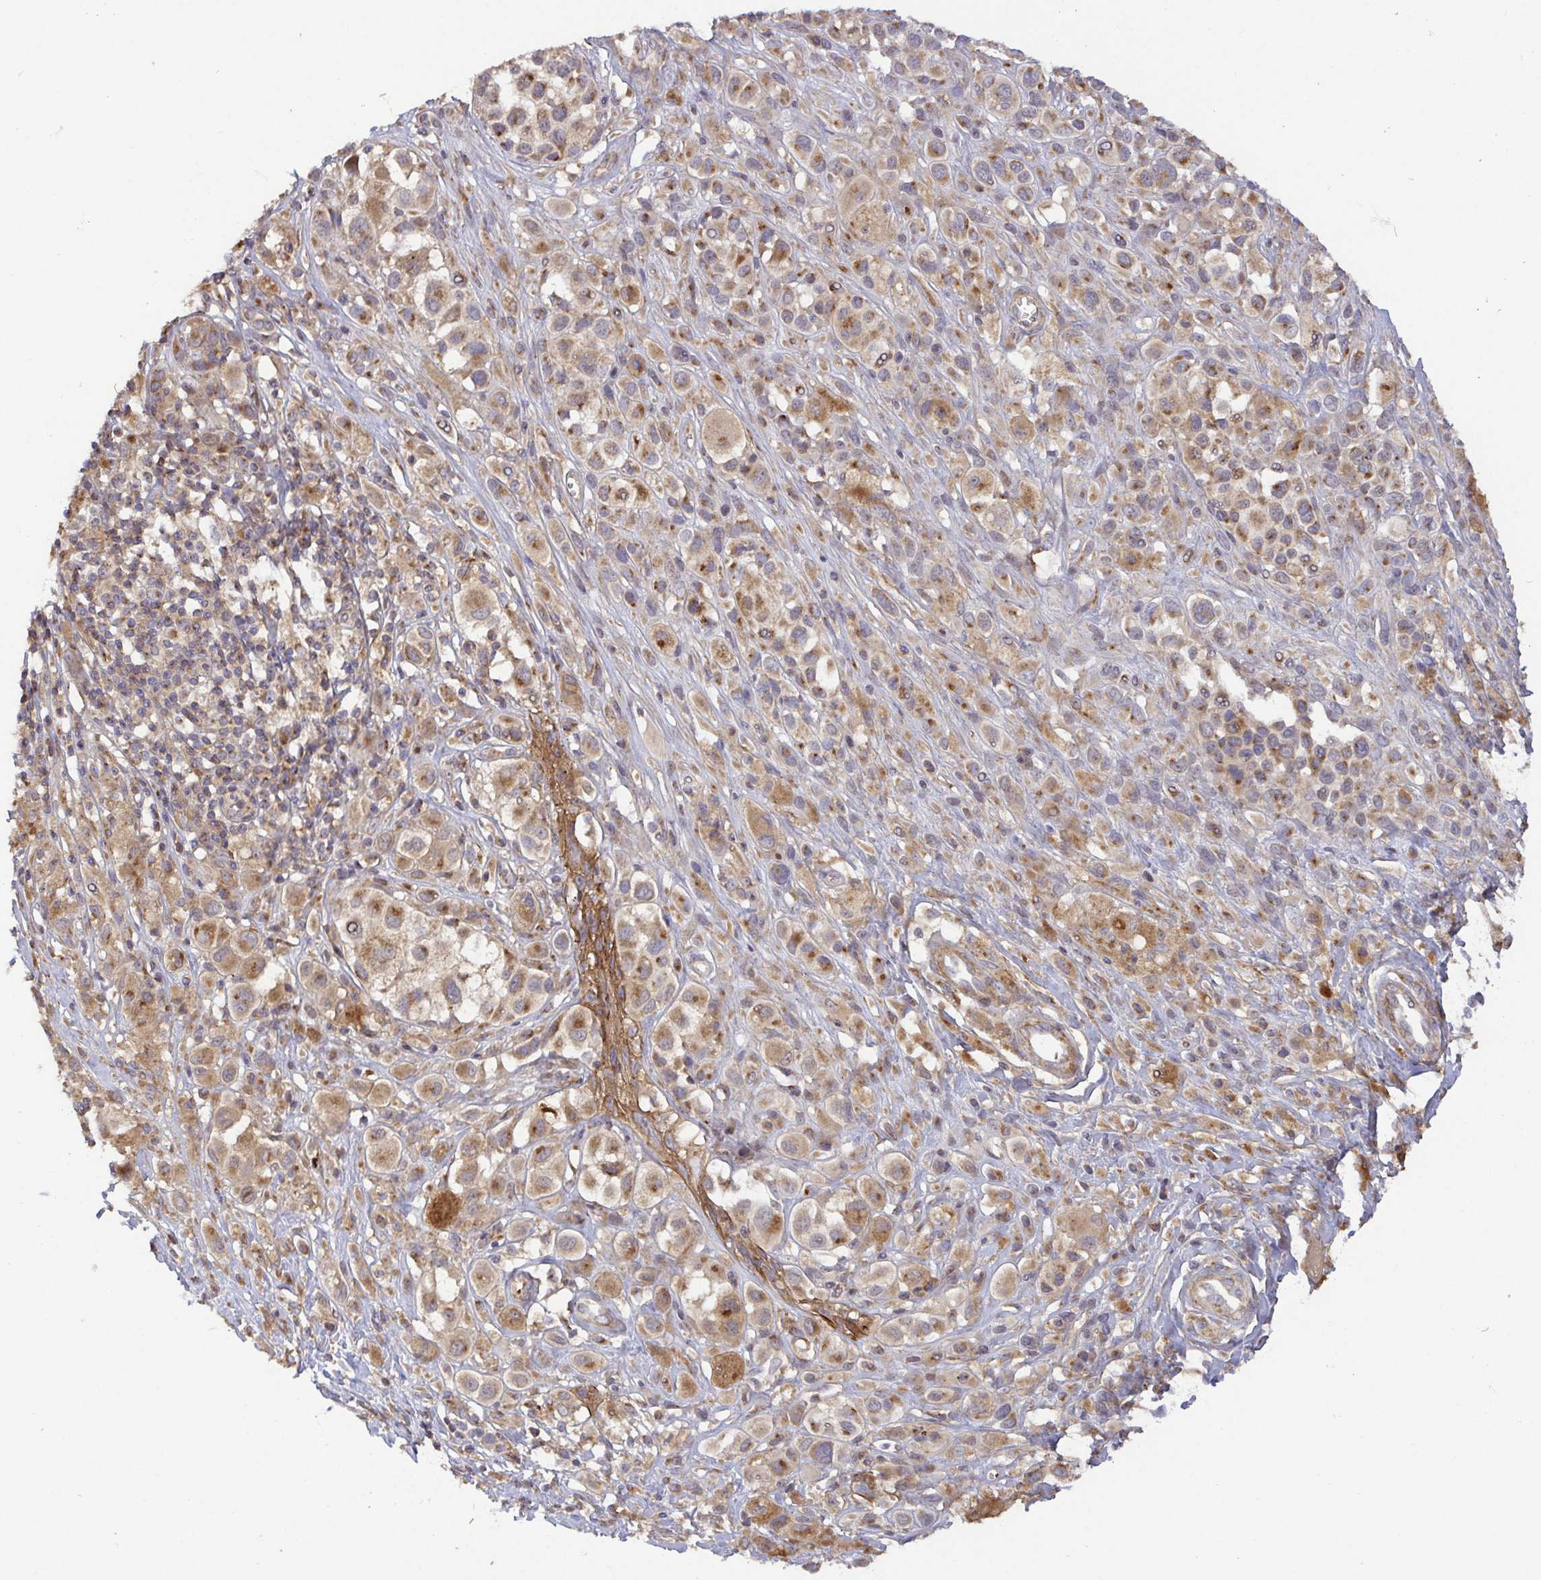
{"staining": {"intensity": "moderate", "quantity": ">75%", "location": "cytoplasmic/membranous"}, "tissue": "melanoma", "cell_type": "Tumor cells", "image_type": "cancer", "snomed": [{"axis": "morphology", "description": "Malignant melanoma, NOS"}, {"axis": "topography", "description": "Skin"}], "caption": "About >75% of tumor cells in malignant melanoma demonstrate moderate cytoplasmic/membranous protein expression as visualized by brown immunohistochemical staining.", "gene": "TM9SF4", "patient": {"sex": "male", "age": 77}}